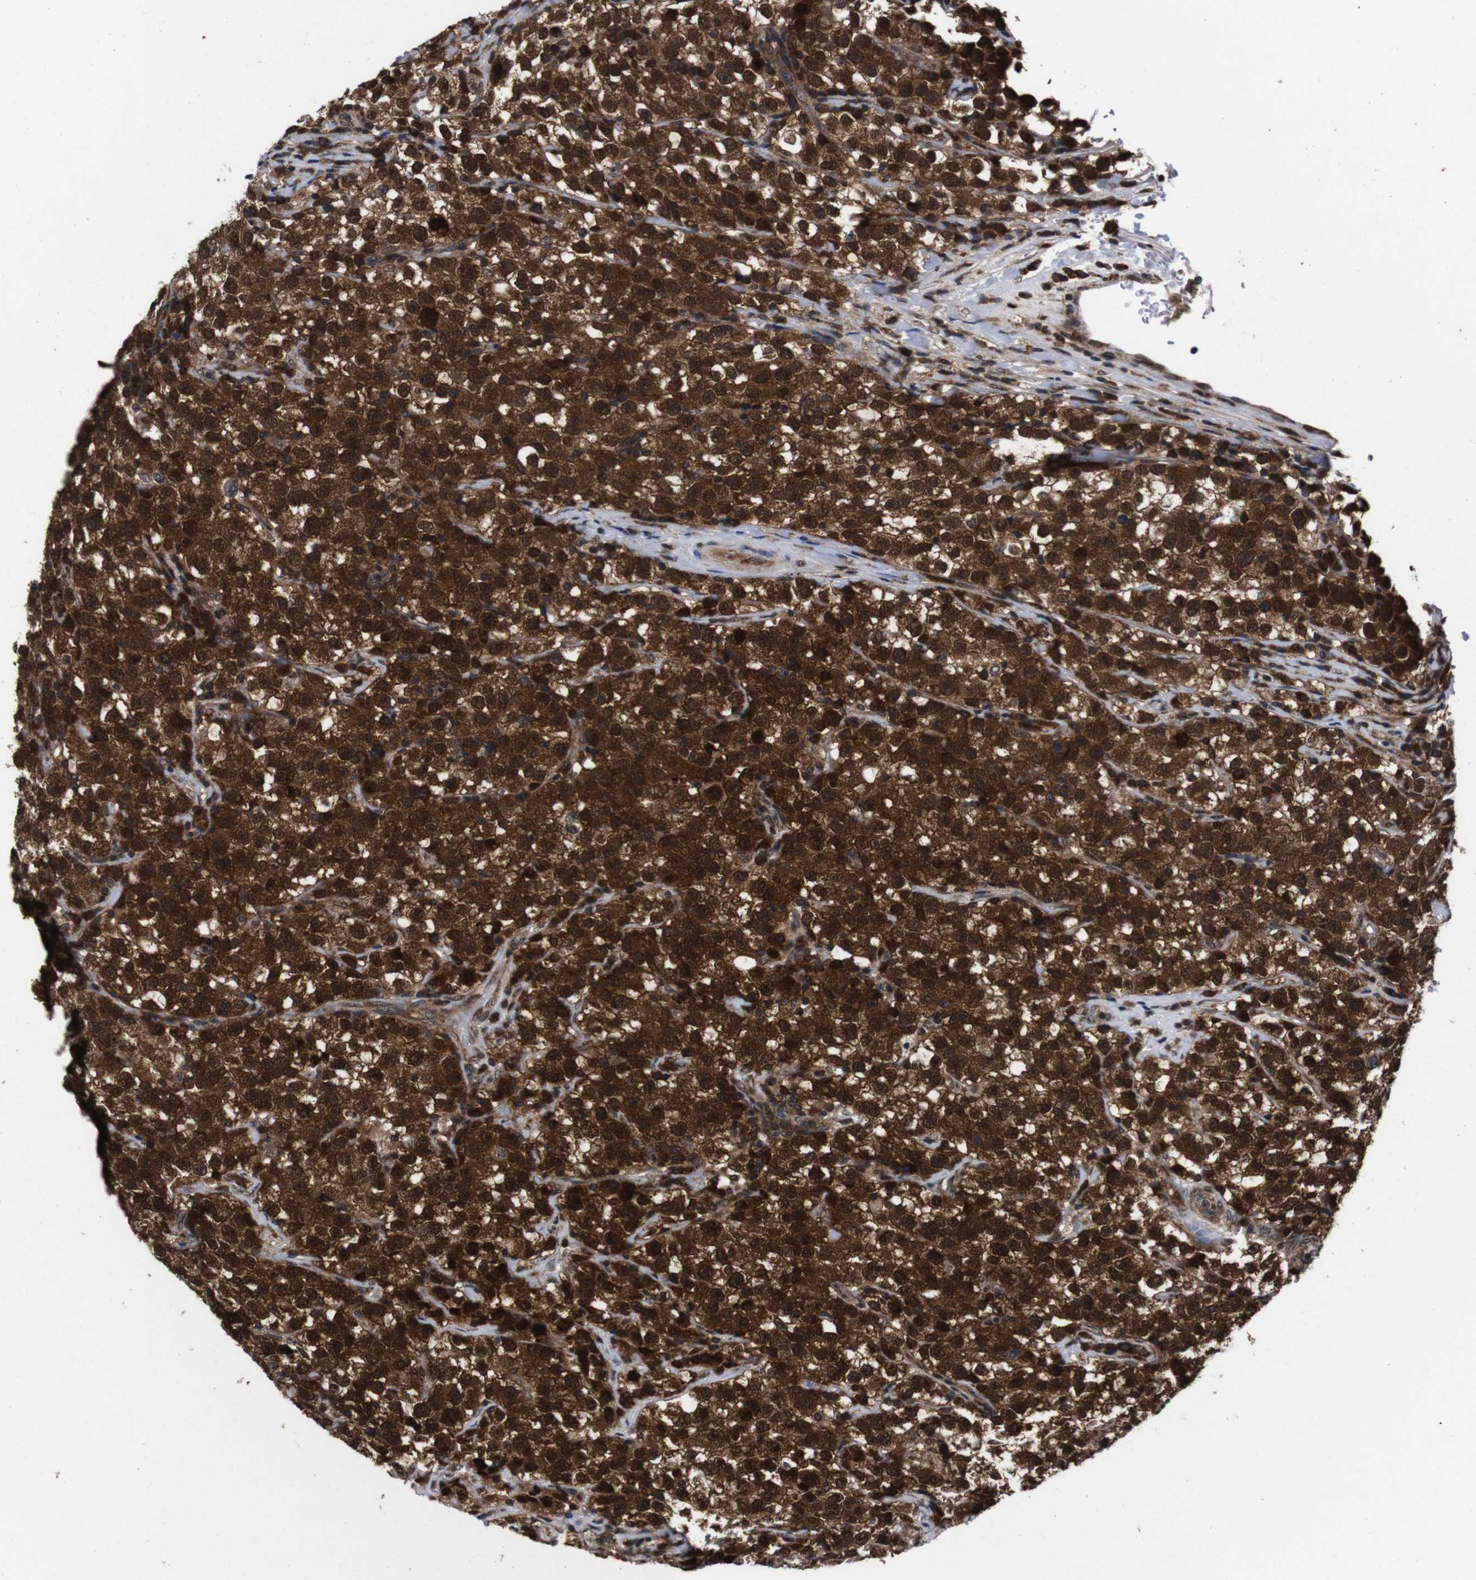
{"staining": {"intensity": "strong", "quantity": ">75%", "location": "cytoplasmic/membranous,nuclear"}, "tissue": "testis cancer", "cell_type": "Tumor cells", "image_type": "cancer", "snomed": [{"axis": "morphology", "description": "Seminoma, NOS"}, {"axis": "topography", "description": "Testis"}], "caption": "Human testis seminoma stained with a brown dye exhibits strong cytoplasmic/membranous and nuclear positive positivity in about >75% of tumor cells.", "gene": "UBQLN2", "patient": {"sex": "male", "age": 22}}